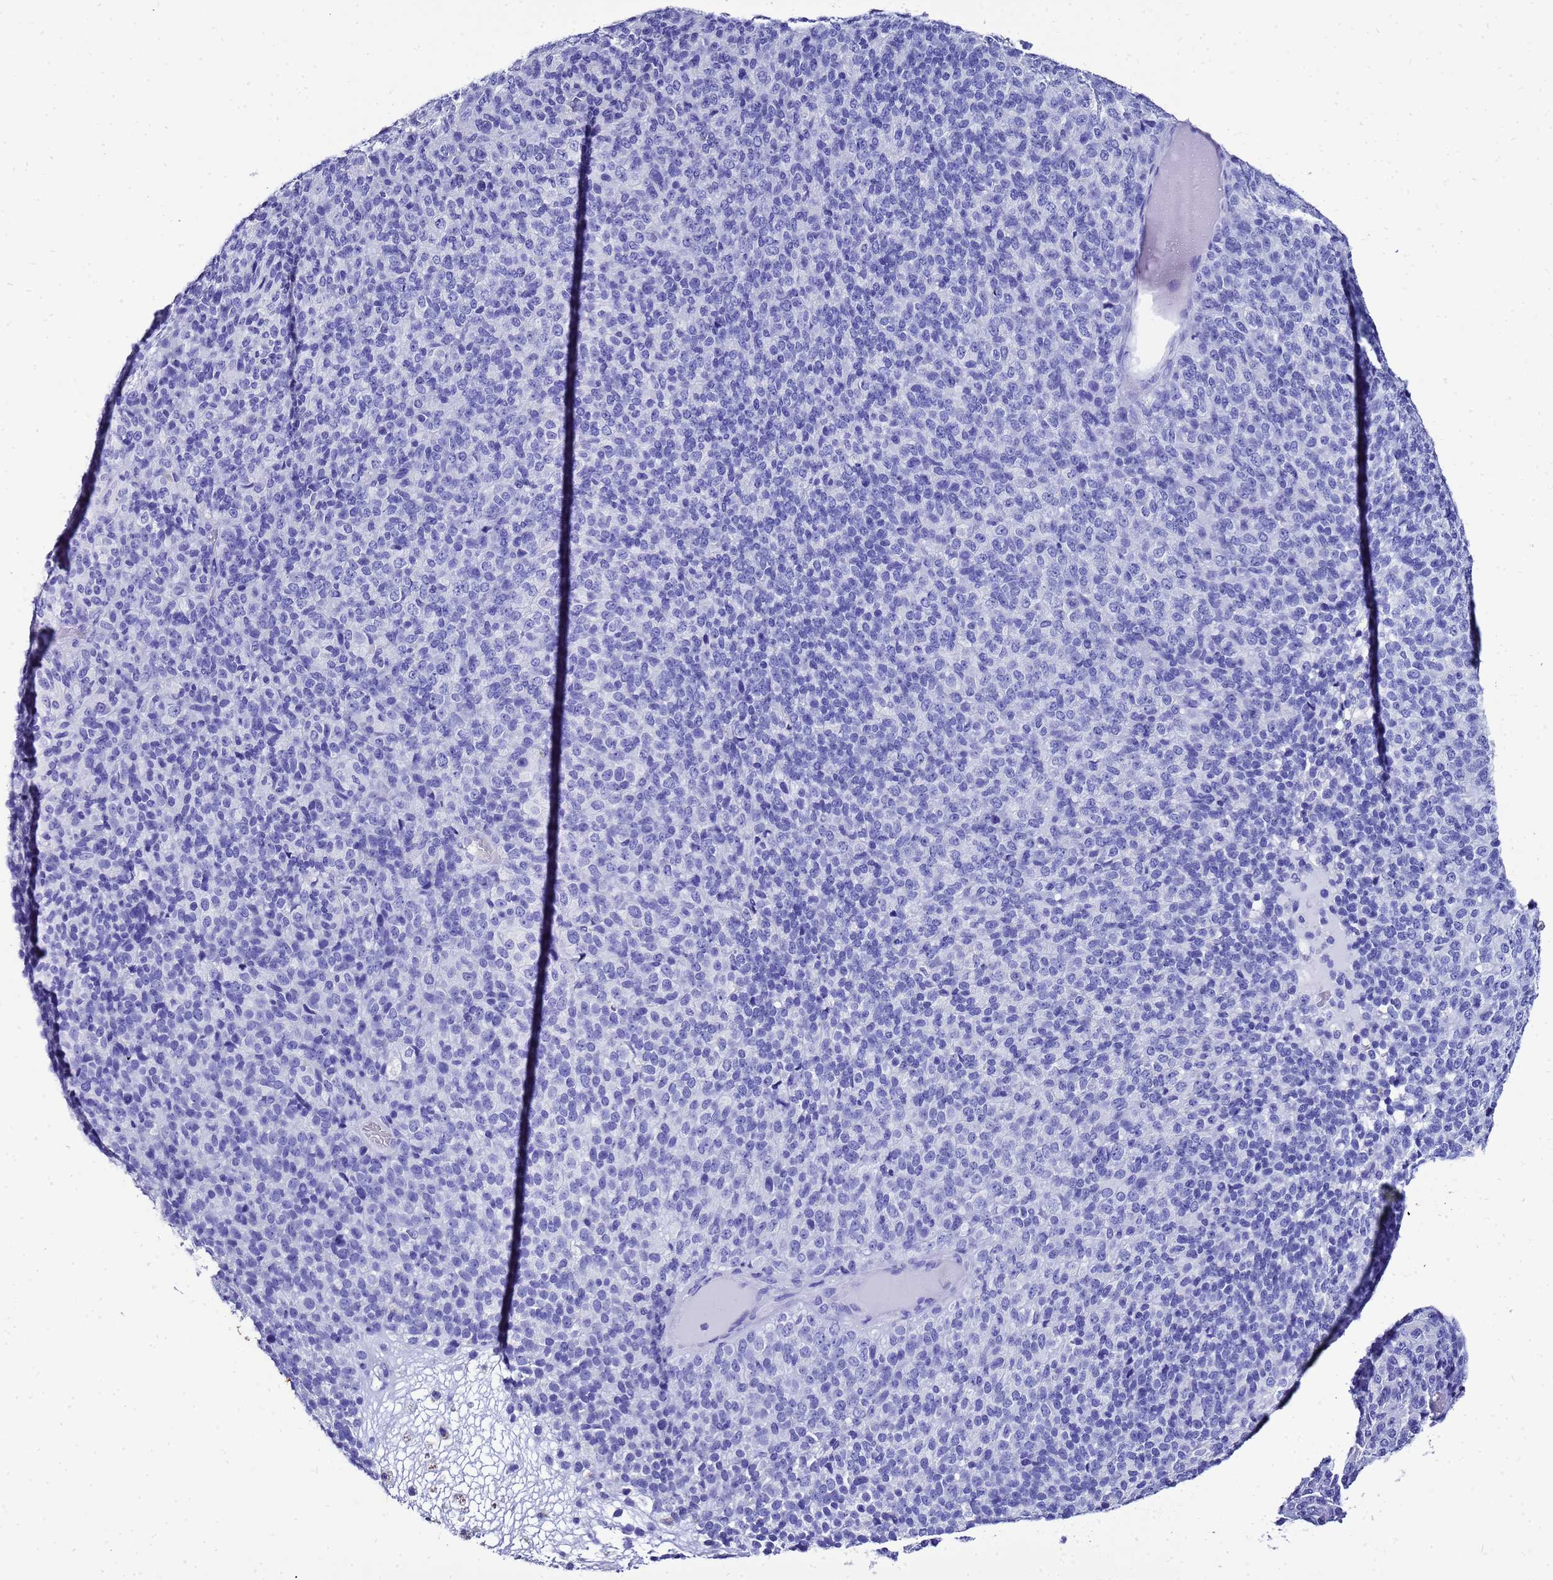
{"staining": {"intensity": "negative", "quantity": "none", "location": "none"}, "tissue": "melanoma", "cell_type": "Tumor cells", "image_type": "cancer", "snomed": [{"axis": "morphology", "description": "Malignant melanoma, Metastatic site"}, {"axis": "topography", "description": "Brain"}], "caption": "A high-resolution image shows immunohistochemistry staining of melanoma, which displays no significant expression in tumor cells. Nuclei are stained in blue.", "gene": "LIPF", "patient": {"sex": "female", "age": 56}}